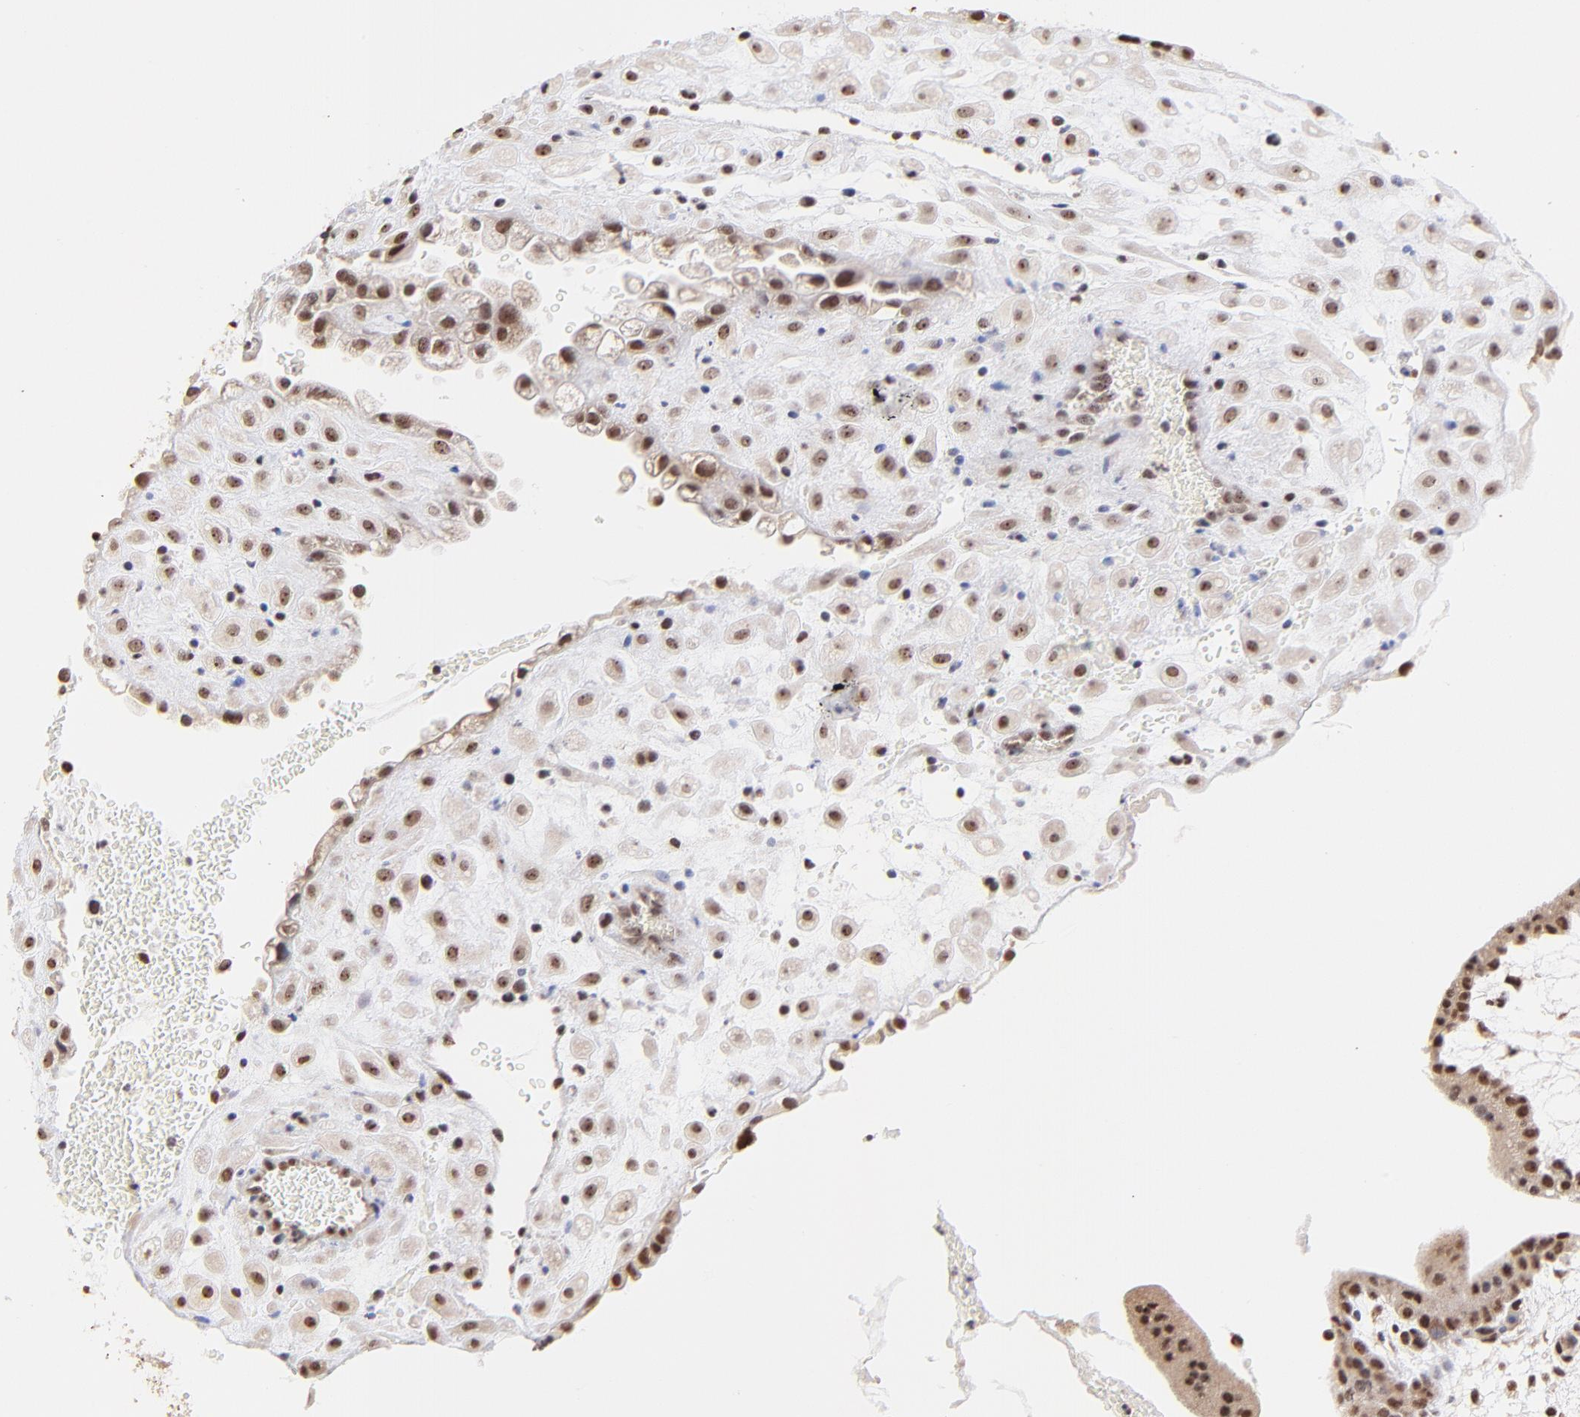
{"staining": {"intensity": "weak", "quantity": ">75%", "location": "nuclear"}, "tissue": "placenta", "cell_type": "Decidual cells", "image_type": "normal", "snomed": [{"axis": "morphology", "description": "Normal tissue, NOS"}, {"axis": "topography", "description": "Placenta"}], "caption": "About >75% of decidual cells in normal human placenta demonstrate weak nuclear protein positivity as visualized by brown immunohistochemical staining.", "gene": "ZNF670", "patient": {"sex": "female", "age": 35}}